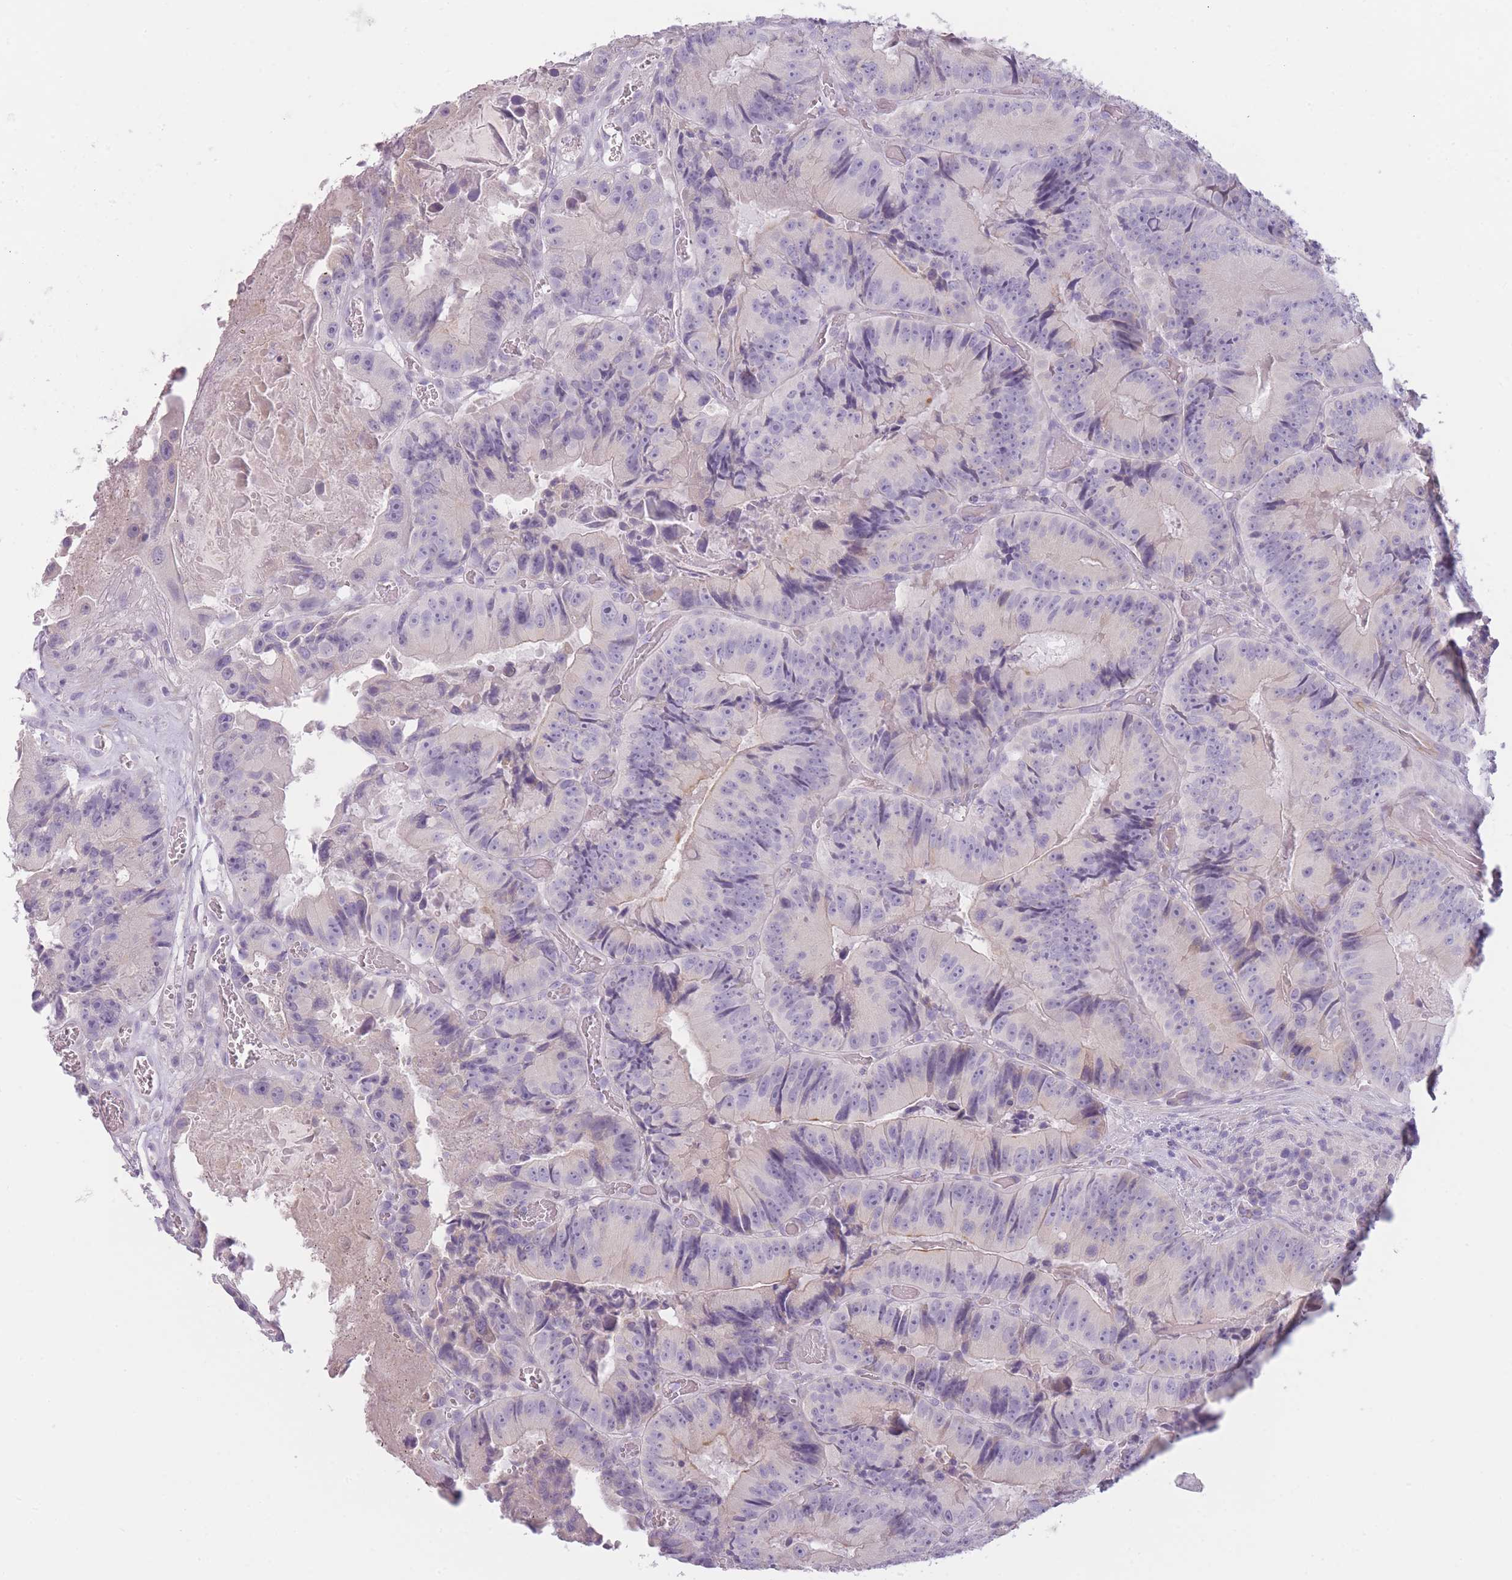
{"staining": {"intensity": "negative", "quantity": "none", "location": "none"}, "tissue": "colorectal cancer", "cell_type": "Tumor cells", "image_type": "cancer", "snomed": [{"axis": "morphology", "description": "Adenocarcinoma, NOS"}, {"axis": "topography", "description": "Colon"}], "caption": "Micrograph shows no protein expression in tumor cells of colorectal adenocarcinoma tissue.", "gene": "TMEM236", "patient": {"sex": "female", "age": 86}}